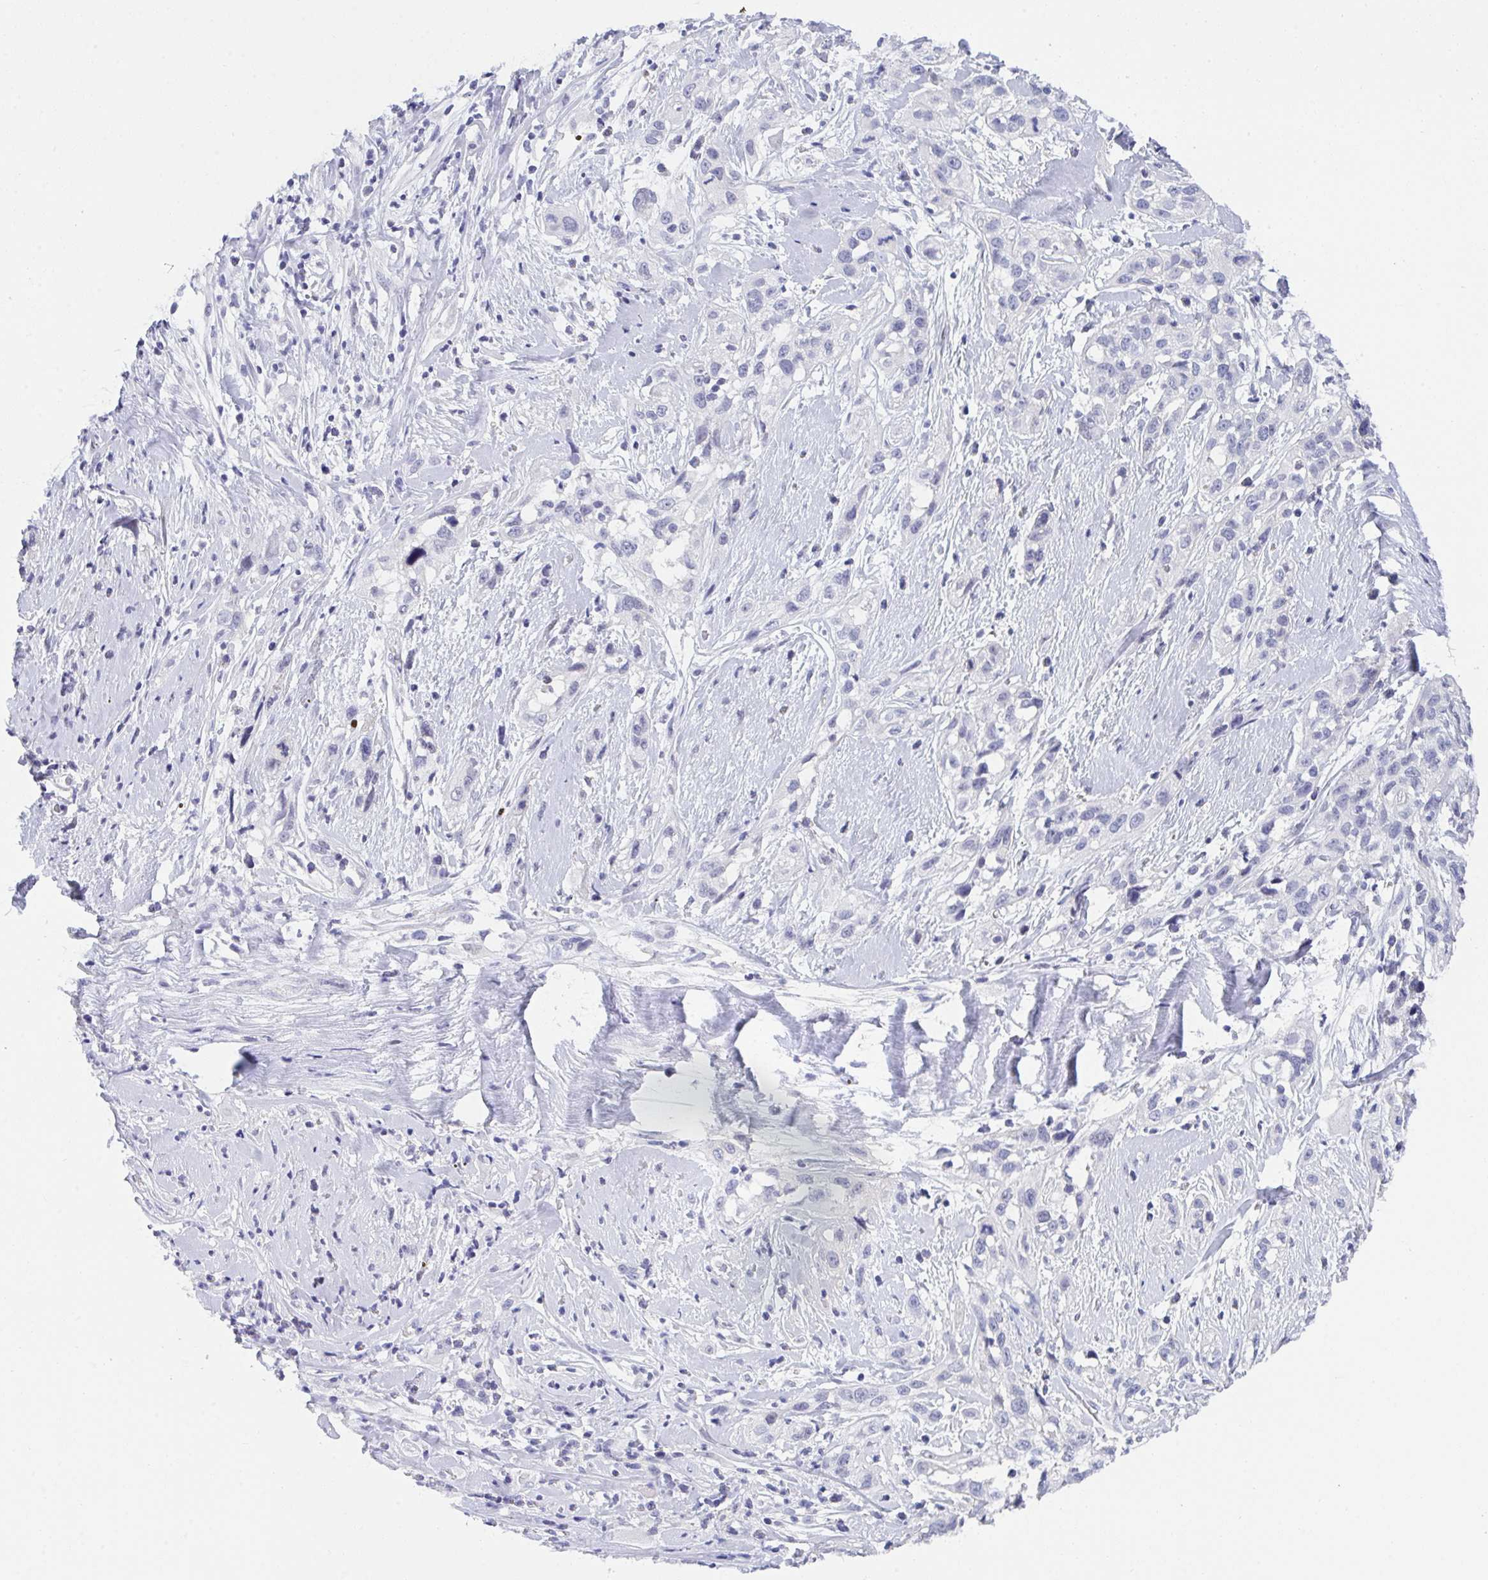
{"staining": {"intensity": "negative", "quantity": "none", "location": "none"}, "tissue": "skin cancer", "cell_type": "Tumor cells", "image_type": "cancer", "snomed": [{"axis": "morphology", "description": "Squamous cell carcinoma, NOS"}, {"axis": "topography", "description": "Skin"}], "caption": "Immunohistochemistry (IHC) of squamous cell carcinoma (skin) demonstrates no expression in tumor cells.", "gene": "BMAL2", "patient": {"sex": "male", "age": 82}}